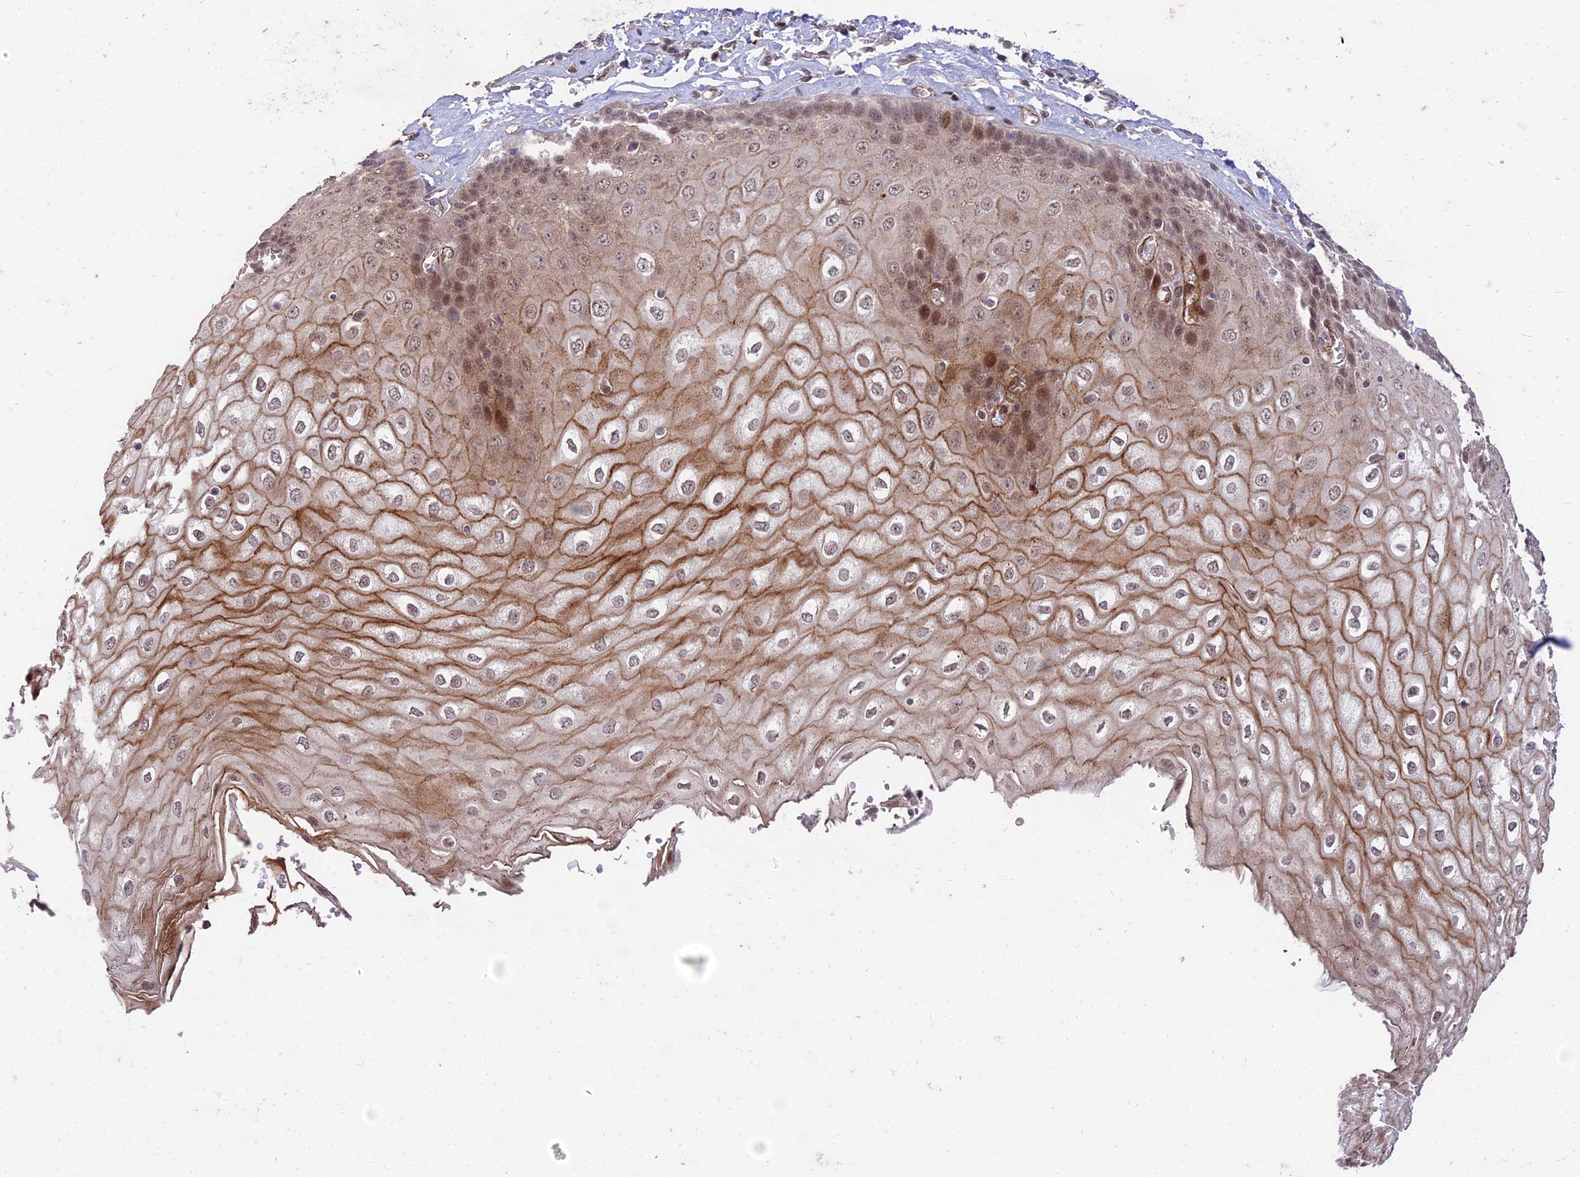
{"staining": {"intensity": "moderate", "quantity": ">75%", "location": "cytoplasmic/membranous,nuclear"}, "tissue": "esophagus", "cell_type": "Squamous epithelial cells", "image_type": "normal", "snomed": [{"axis": "morphology", "description": "Normal tissue, NOS"}, {"axis": "topography", "description": "Esophagus"}], "caption": "Immunohistochemistry of normal esophagus reveals medium levels of moderate cytoplasmic/membranous,nuclear expression in about >75% of squamous epithelial cells. The staining was performed using DAB (3,3'-diaminobenzidine), with brown indicating positive protein expression. Nuclei are stained blue with hematoxylin.", "gene": "ZNF85", "patient": {"sex": "male", "age": 60}}